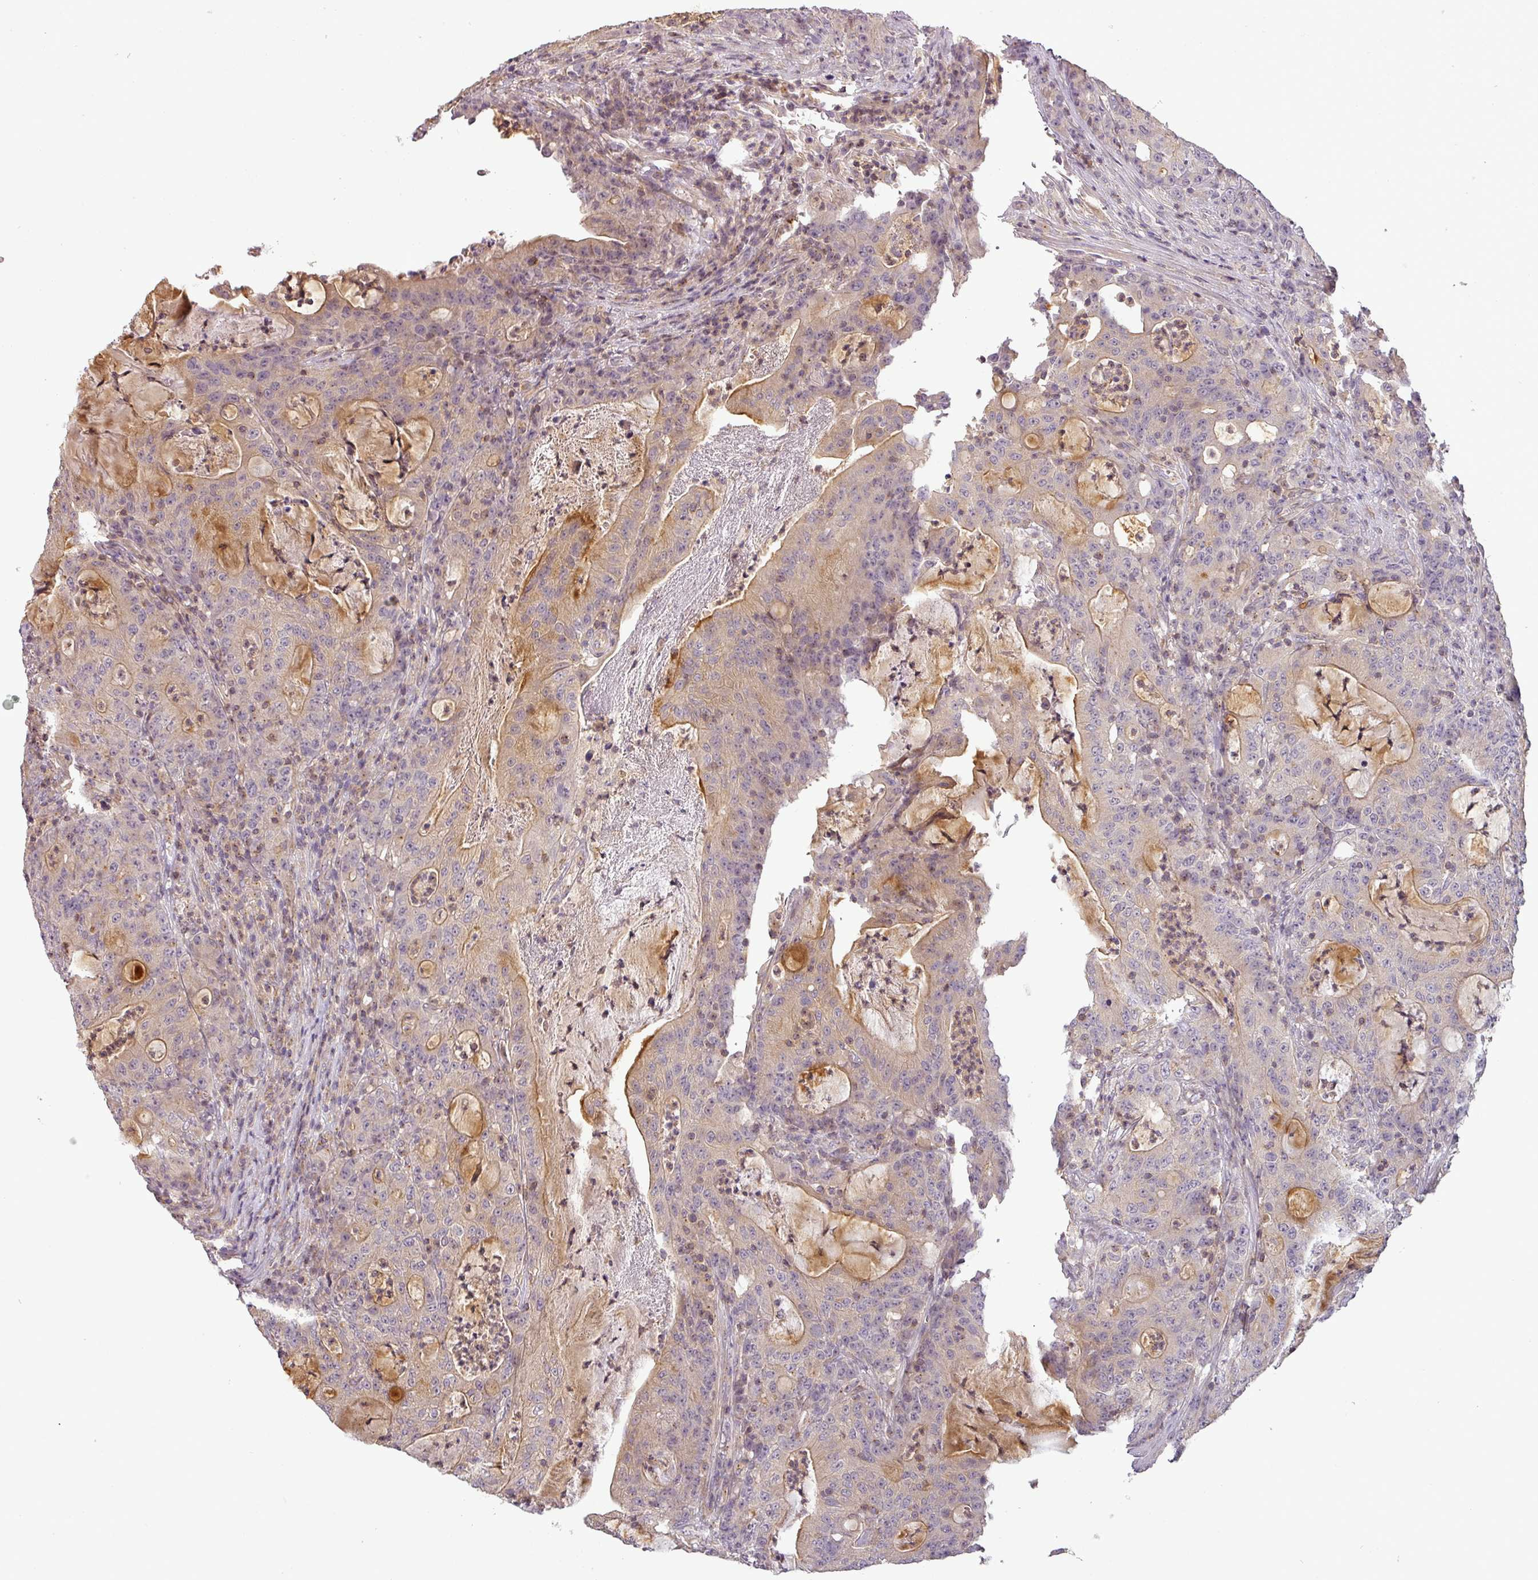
{"staining": {"intensity": "moderate", "quantity": "<25%", "location": "cytoplasmic/membranous"}, "tissue": "colorectal cancer", "cell_type": "Tumor cells", "image_type": "cancer", "snomed": [{"axis": "morphology", "description": "Adenocarcinoma, NOS"}, {"axis": "topography", "description": "Colon"}], "caption": "Colorectal cancer stained with DAB IHC exhibits low levels of moderate cytoplasmic/membranous staining in about <25% of tumor cells.", "gene": "NIN", "patient": {"sex": "male", "age": 83}}